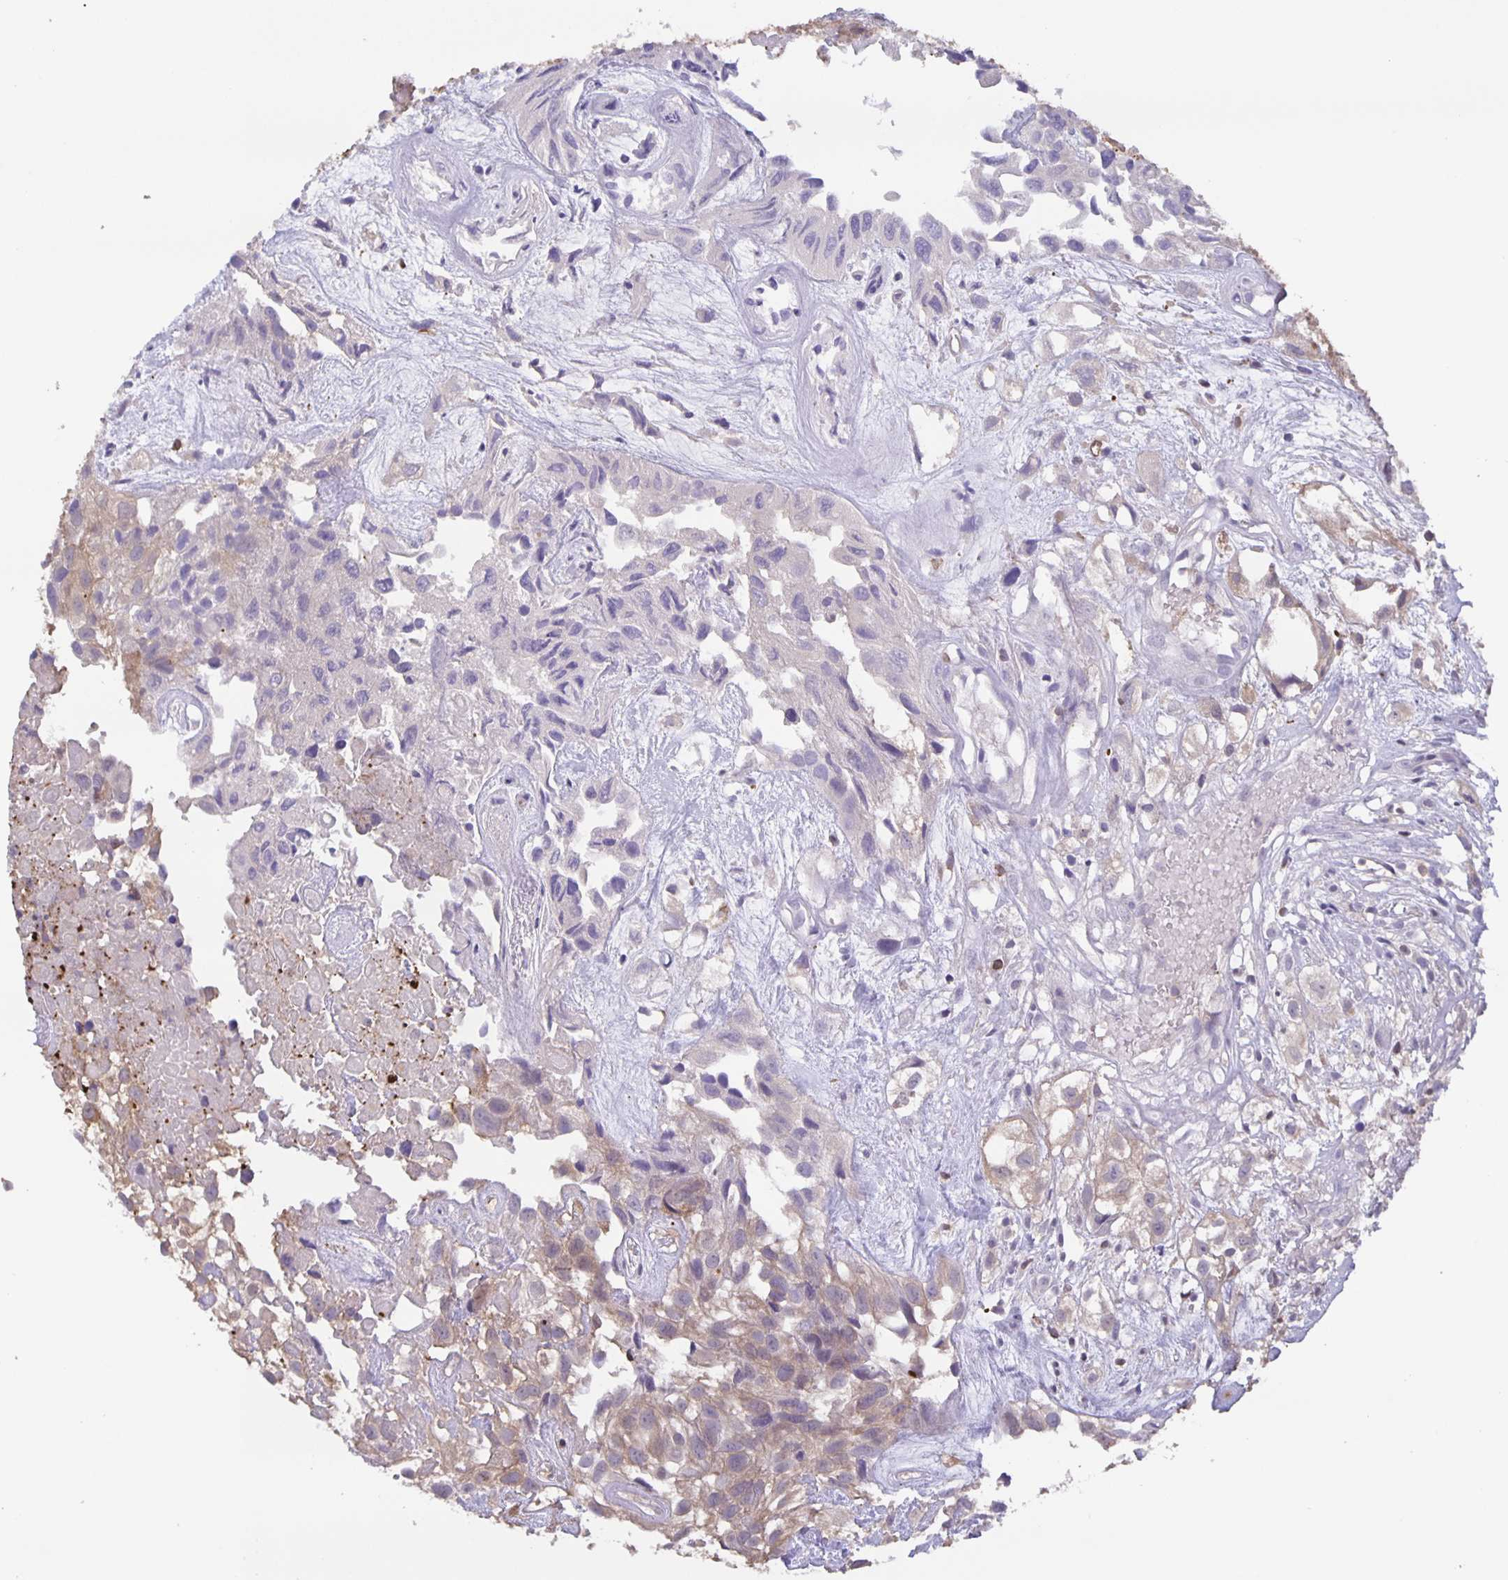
{"staining": {"intensity": "weak", "quantity": "25%-75%", "location": "cytoplasmic/membranous"}, "tissue": "urothelial cancer", "cell_type": "Tumor cells", "image_type": "cancer", "snomed": [{"axis": "morphology", "description": "Urothelial carcinoma, High grade"}, {"axis": "topography", "description": "Urinary bladder"}], "caption": "Immunohistochemistry (IHC) of high-grade urothelial carcinoma displays low levels of weak cytoplasmic/membranous staining in approximately 25%-75% of tumor cells.", "gene": "MARCHF6", "patient": {"sex": "male", "age": 56}}